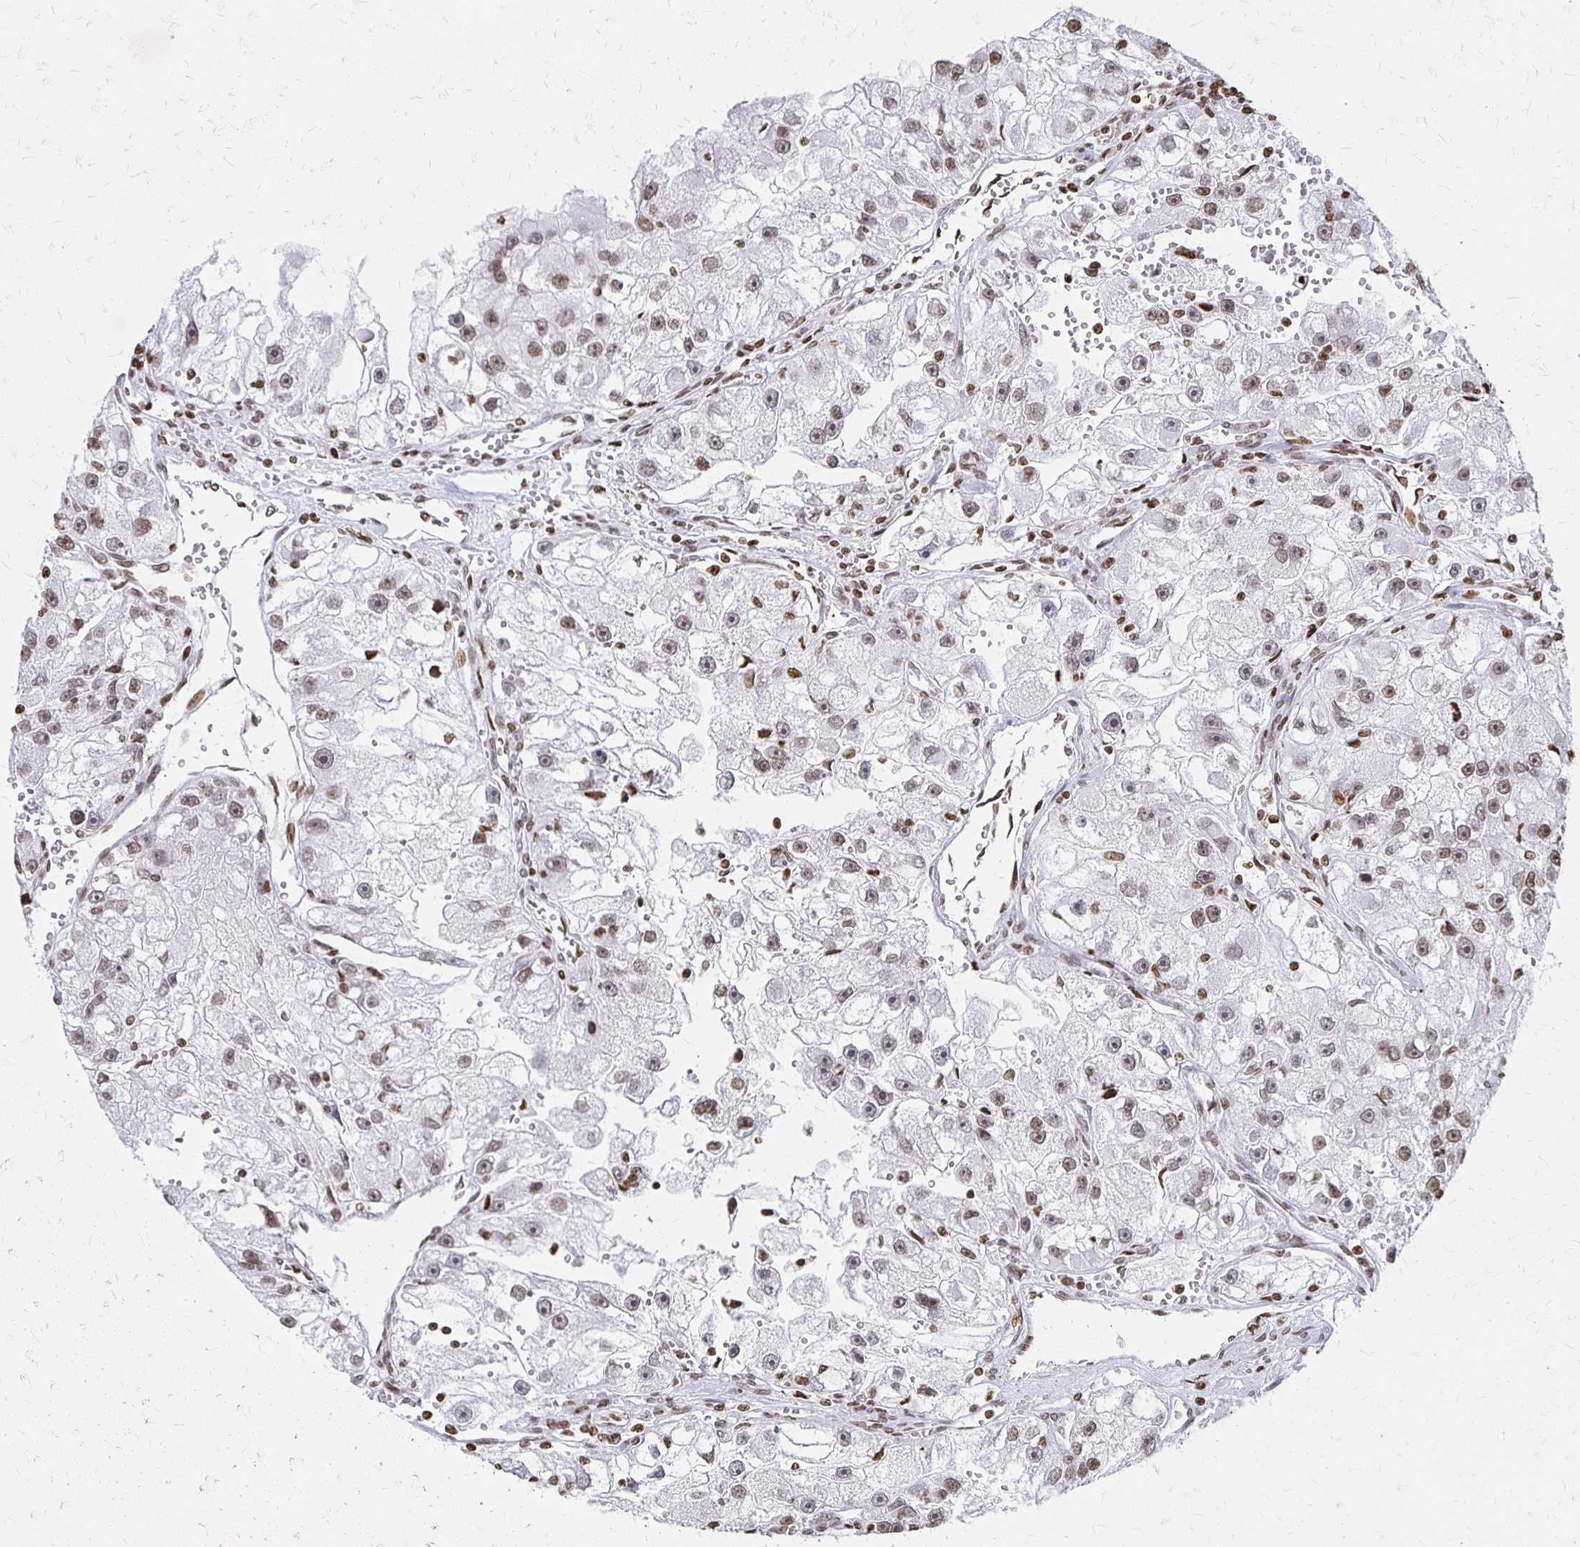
{"staining": {"intensity": "moderate", "quantity": ">75%", "location": "nuclear"}, "tissue": "renal cancer", "cell_type": "Tumor cells", "image_type": "cancer", "snomed": [{"axis": "morphology", "description": "Adenocarcinoma, NOS"}, {"axis": "topography", "description": "Kidney"}], "caption": "Immunohistochemical staining of human renal cancer reveals medium levels of moderate nuclear positivity in approximately >75% of tumor cells. (DAB IHC with brightfield microscopy, high magnification).", "gene": "ZNF280C", "patient": {"sex": "male", "age": 63}}